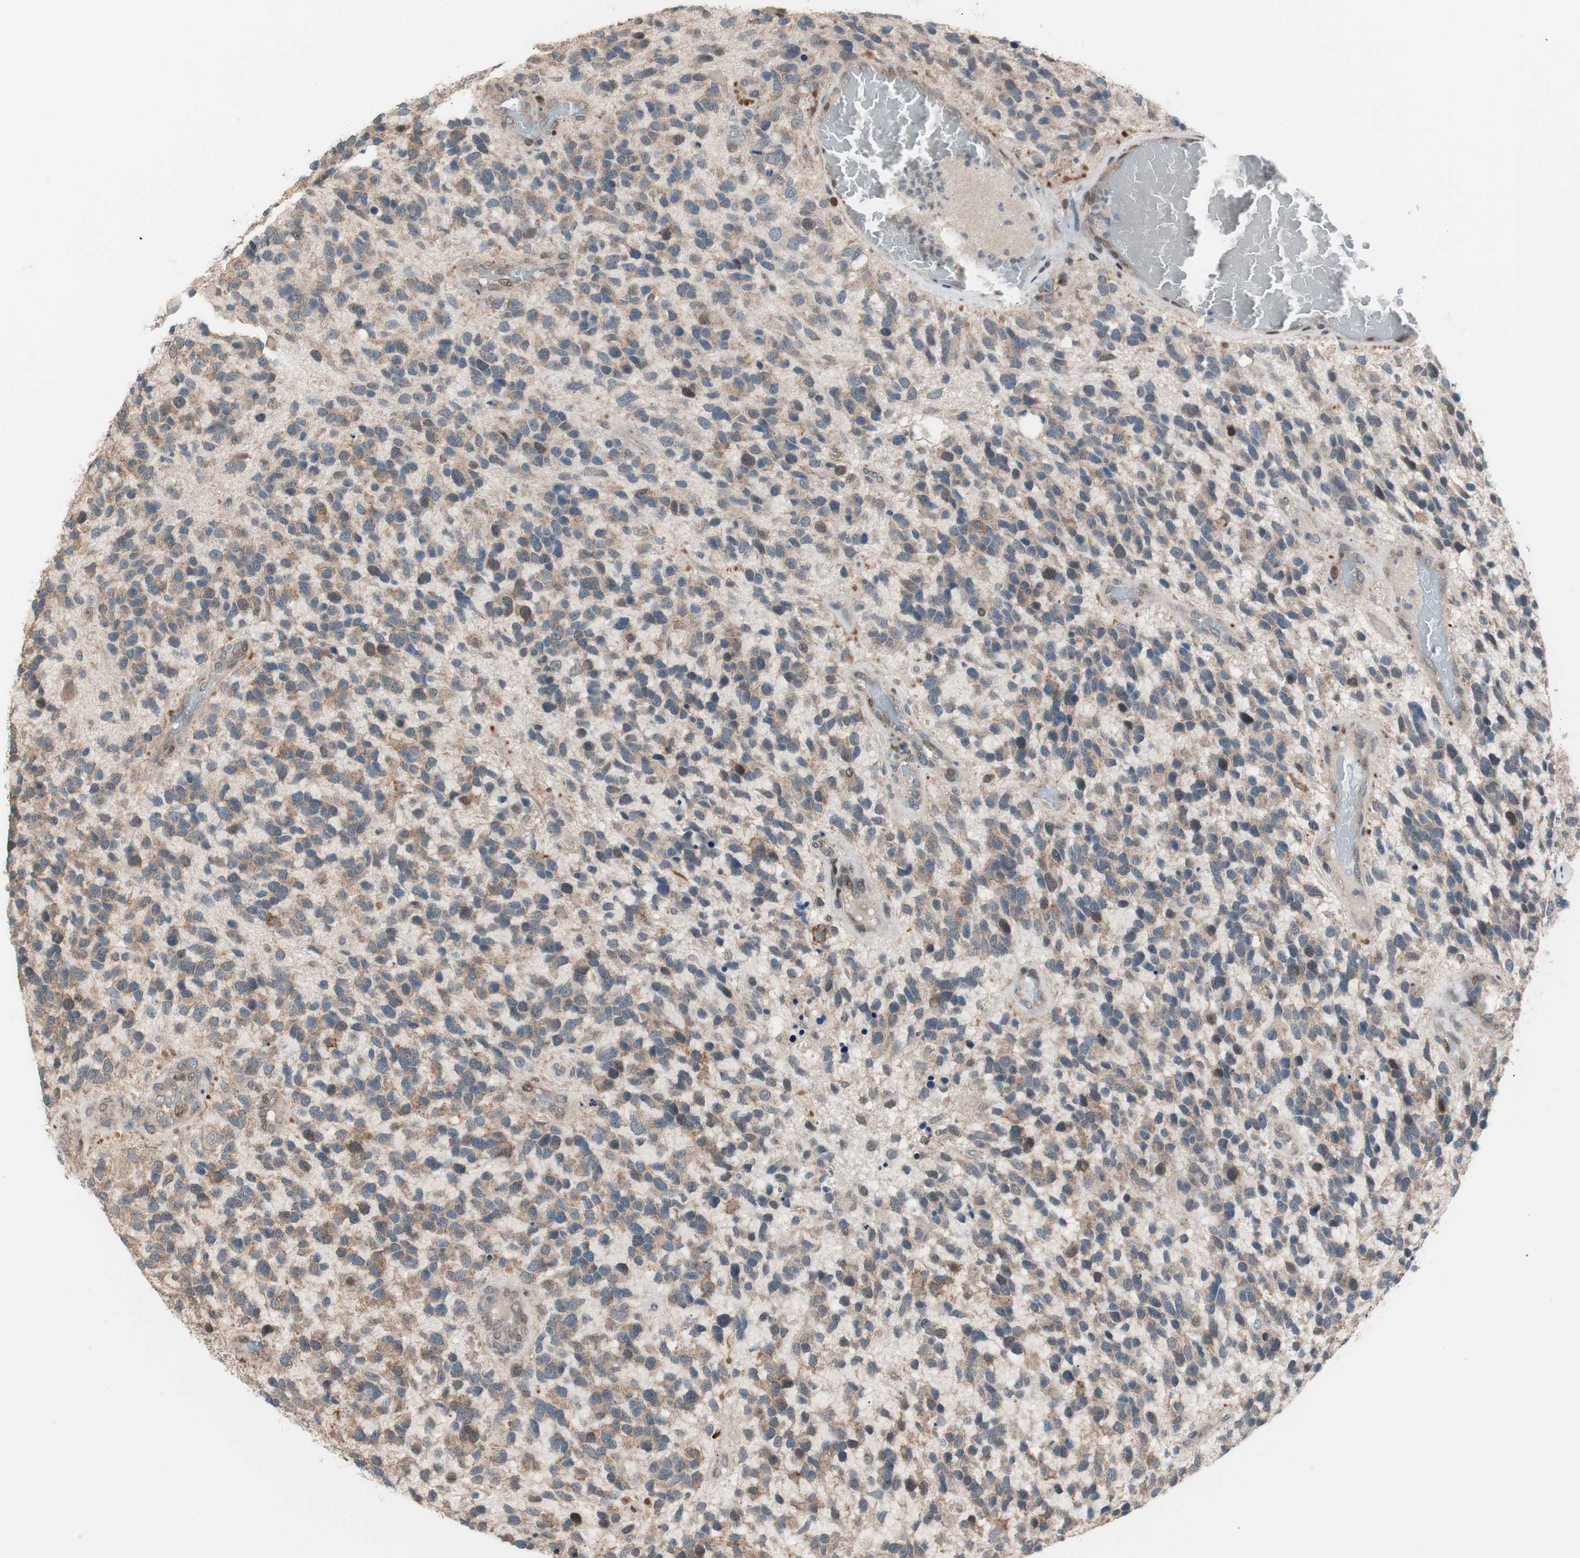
{"staining": {"intensity": "weak", "quantity": "25%-75%", "location": "cytoplasmic/membranous"}, "tissue": "glioma", "cell_type": "Tumor cells", "image_type": "cancer", "snomed": [{"axis": "morphology", "description": "Glioma, malignant, High grade"}, {"axis": "topography", "description": "Brain"}], "caption": "Tumor cells demonstrate weak cytoplasmic/membranous expression in about 25%-75% of cells in malignant glioma (high-grade).", "gene": "POLH", "patient": {"sex": "female", "age": 58}}